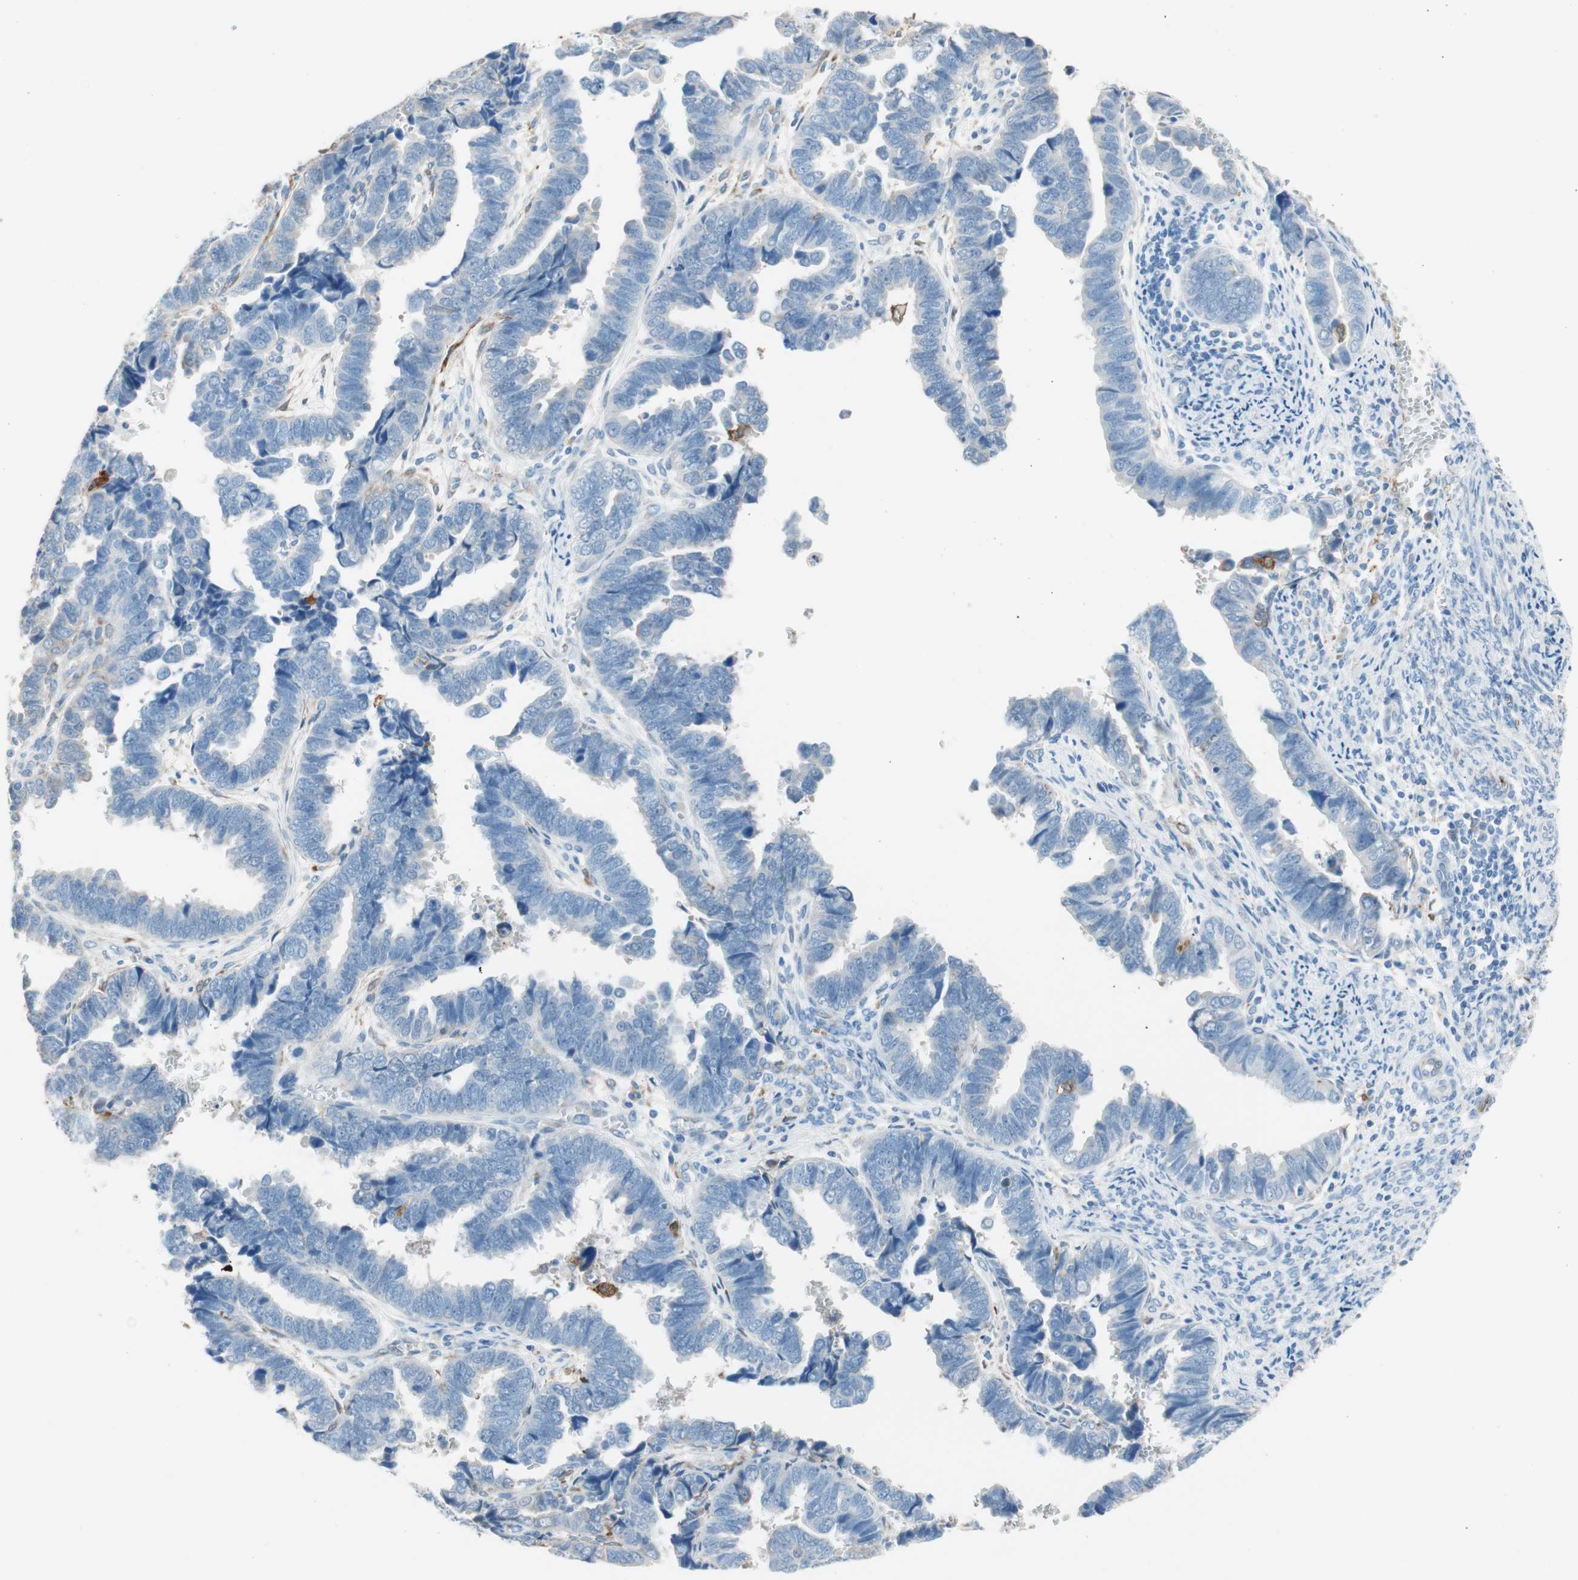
{"staining": {"intensity": "weak", "quantity": "<25%", "location": "cytoplasmic/membranous"}, "tissue": "endometrial cancer", "cell_type": "Tumor cells", "image_type": "cancer", "snomed": [{"axis": "morphology", "description": "Adenocarcinoma, NOS"}, {"axis": "topography", "description": "Endometrium"}], "caption": "High magnification brightfield microscopy of endometrial cancer stained with DAB (brown) and counterstained with hematoxylin (blue): tumor cells show no significant positivity.", "gene": "GLUL", "patient": {"sex": "female", "age": 75}}